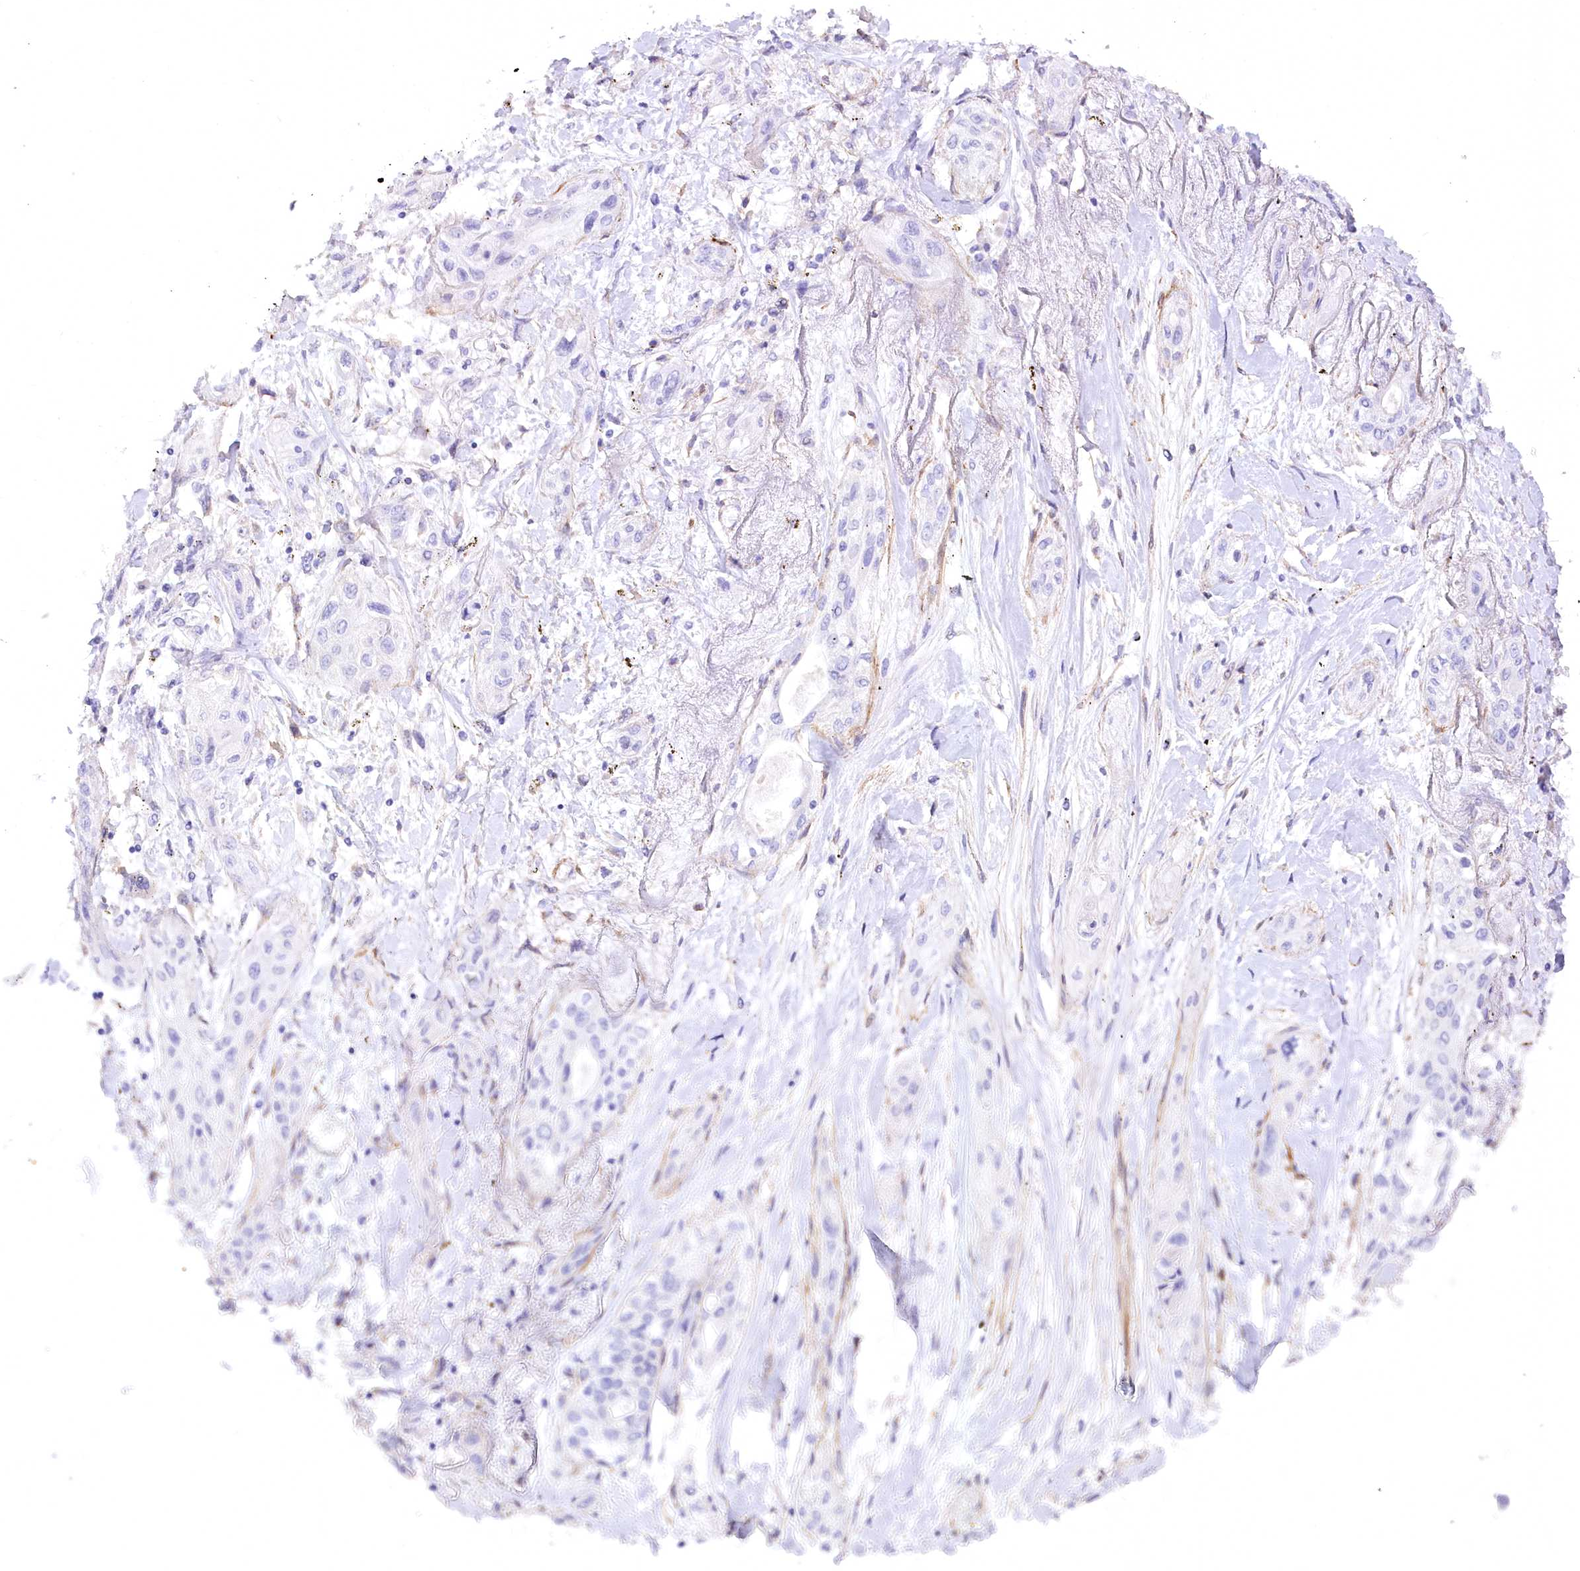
{"staining": {"intensity": "negative", "quantity": "none", "location": "none"}, "tissue": "lung cancer", "cell_type": "Tumor cells", "image_type": "cancer", "snomed": [{"axis": "morphology", "description": "Squamous cell carcinoma, NOS"}, {"axis": "topography", "description": "Lung"}], "caption": "This is an IHC micrograph of squamous cell carcinoma (lung). There is no expression in tumor cells.", "gene": "SYNPO2", "patient": {"sex": "female", "age": 47}}